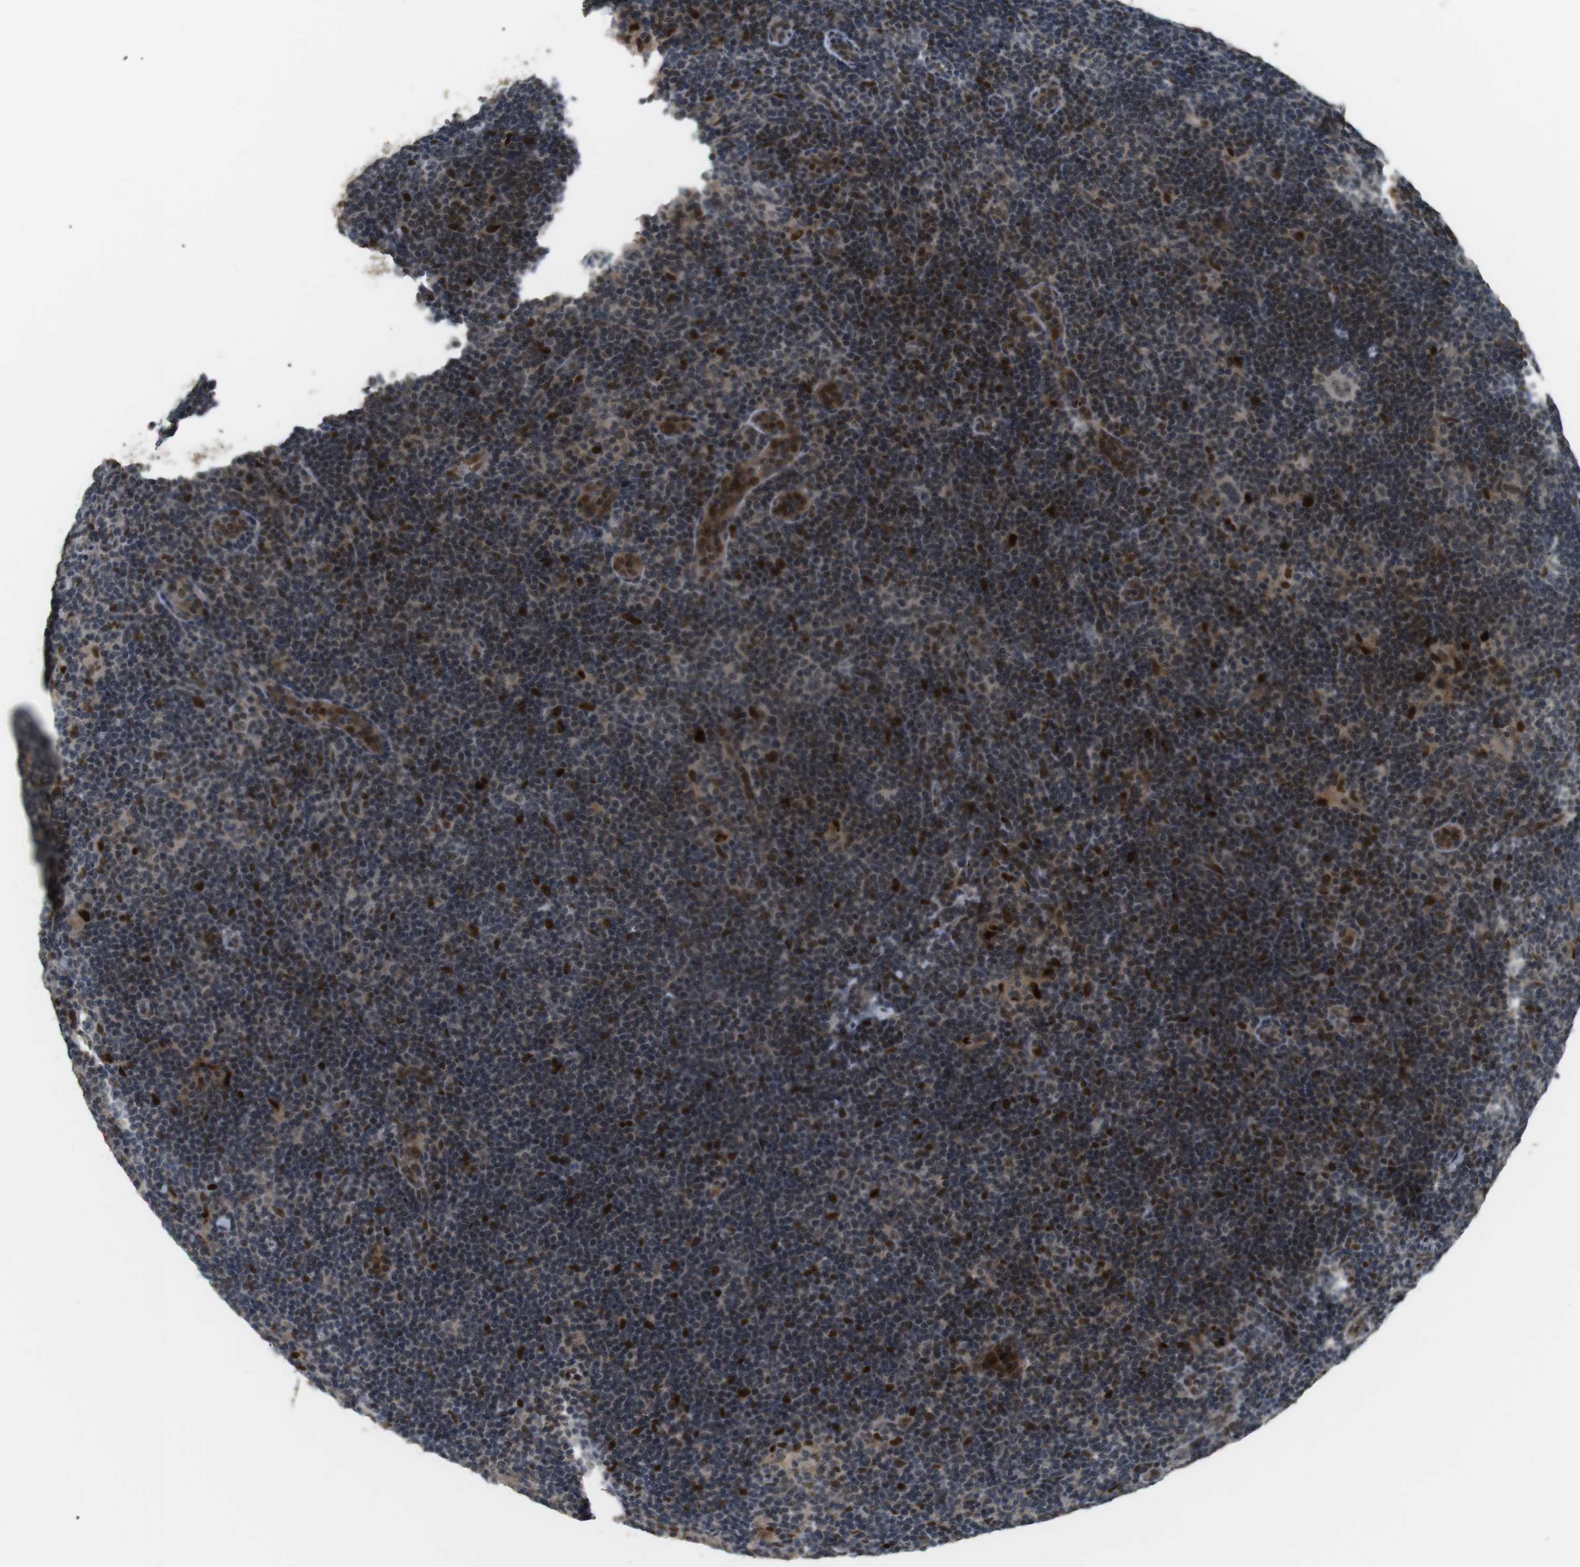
{"staining": {"intensity": "moderate", "quantity": "25%-75%", "location": "nuclear"}, "tissue": "lymphoma", "cell_type": "Tumor cells", "image_type": "cancer", "snomed": [{"axis": "morphology", "description": "Hodgkin's disease, NOS"}, {"axis": "topography", "description": "Lymph node"}], "caption": "This micrograph reveals immunohistochemistry (IHC) staining of human Hodgkin's disease, with medium moderate nuclear expression in approximately 25%-75% of tumor cells.", "gene": "ORAI3", "patient": {"sex": "female", "age": 57}}